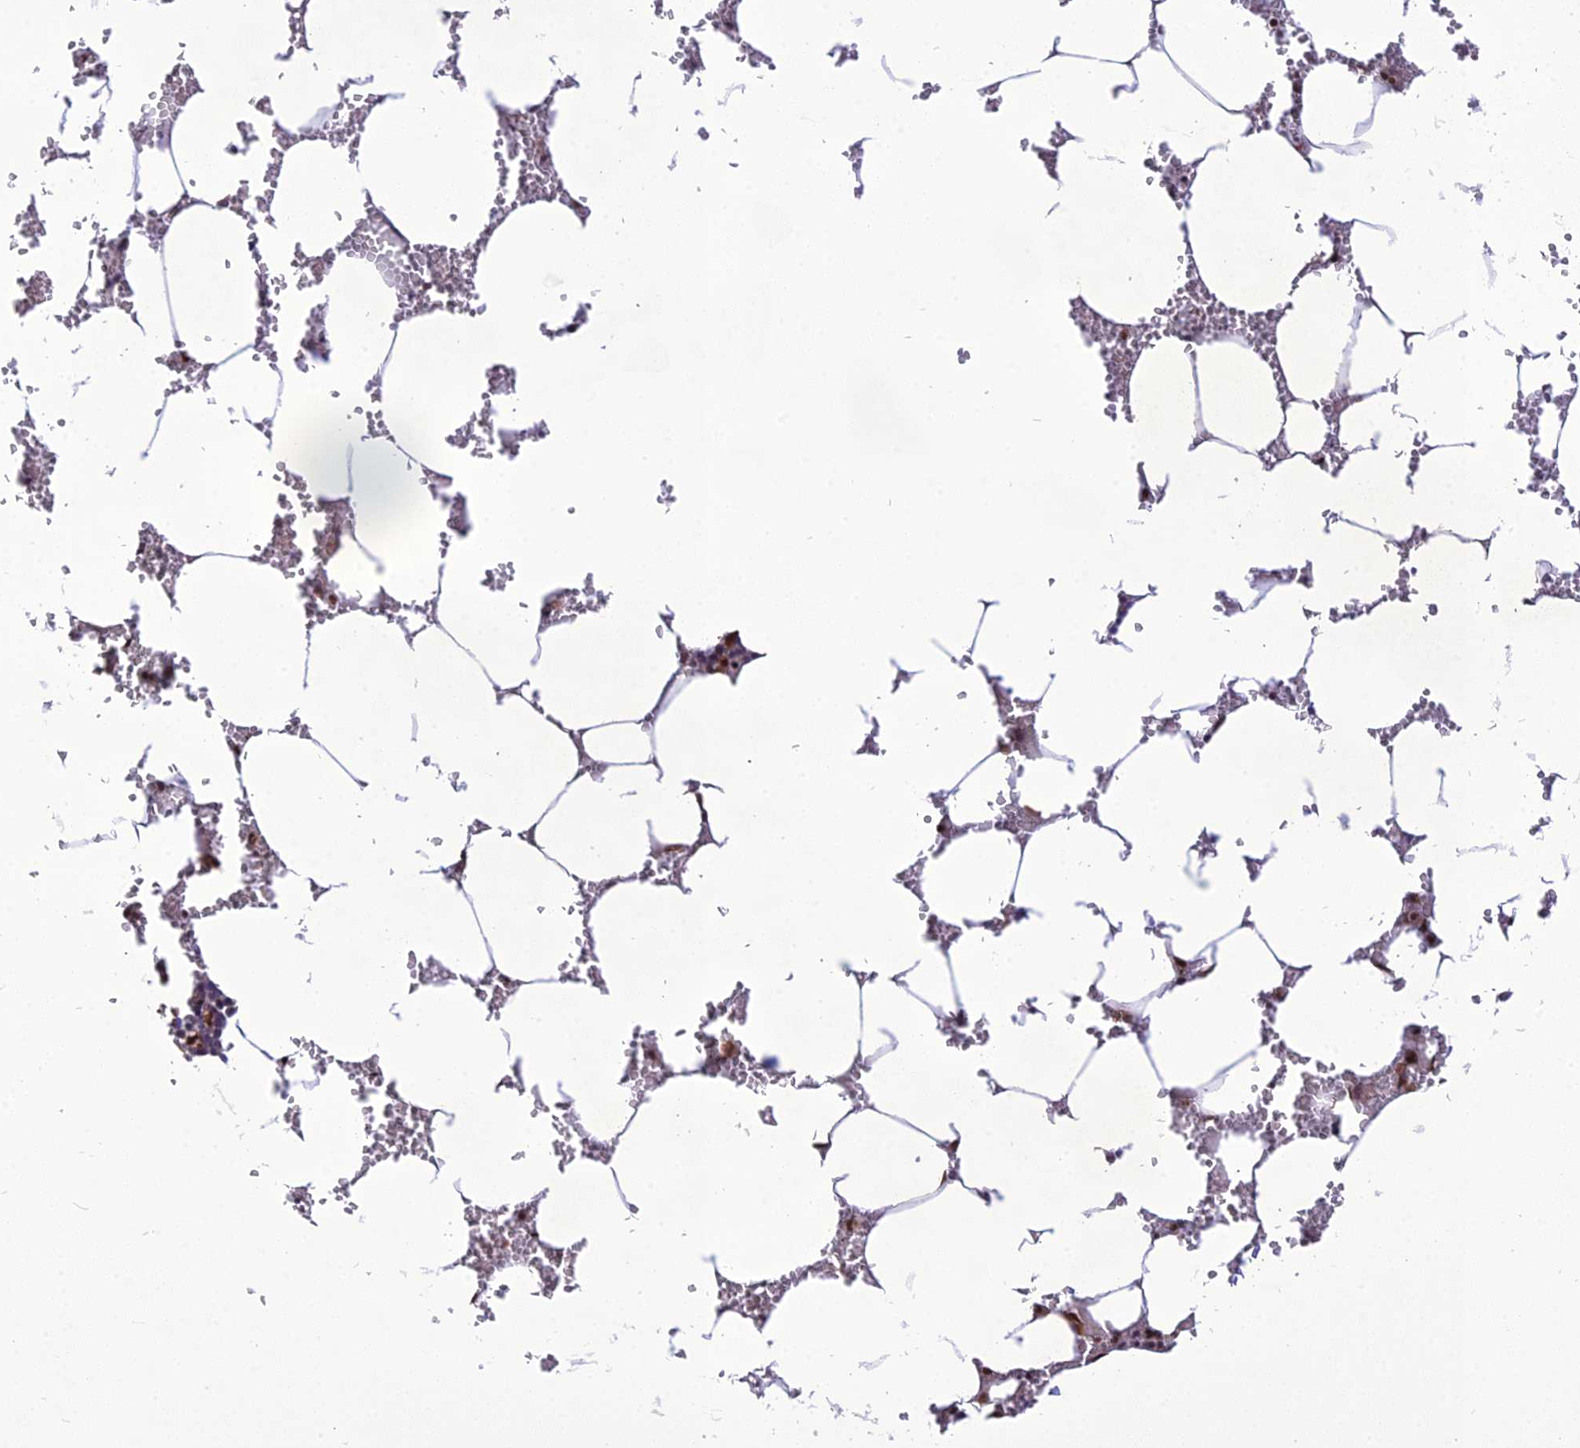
{"staining": {"intensity": "strong", "quantity": "25%-75%", "location": "nuclear"}, "tissue": "bone marrow", "cell_type": "Hematopoietic cells", "image_type": "normal", "snomed": [{"axis": "morphology", "description": "Normal tissue, NOS"}, {"axis": "topography", "description": "Bone marrow"}], "caption": "An immunohistochemistry photomicrograph of benign tissue is shown. Protein staining in brown labels strong nuclear positivity in bone marrow within hematopoietic cells. The protein of interest is shown in brown color, while the nuclei are stained blue.", "gene": "DDX1", "patient": {"sex": "male", "age": 70}}